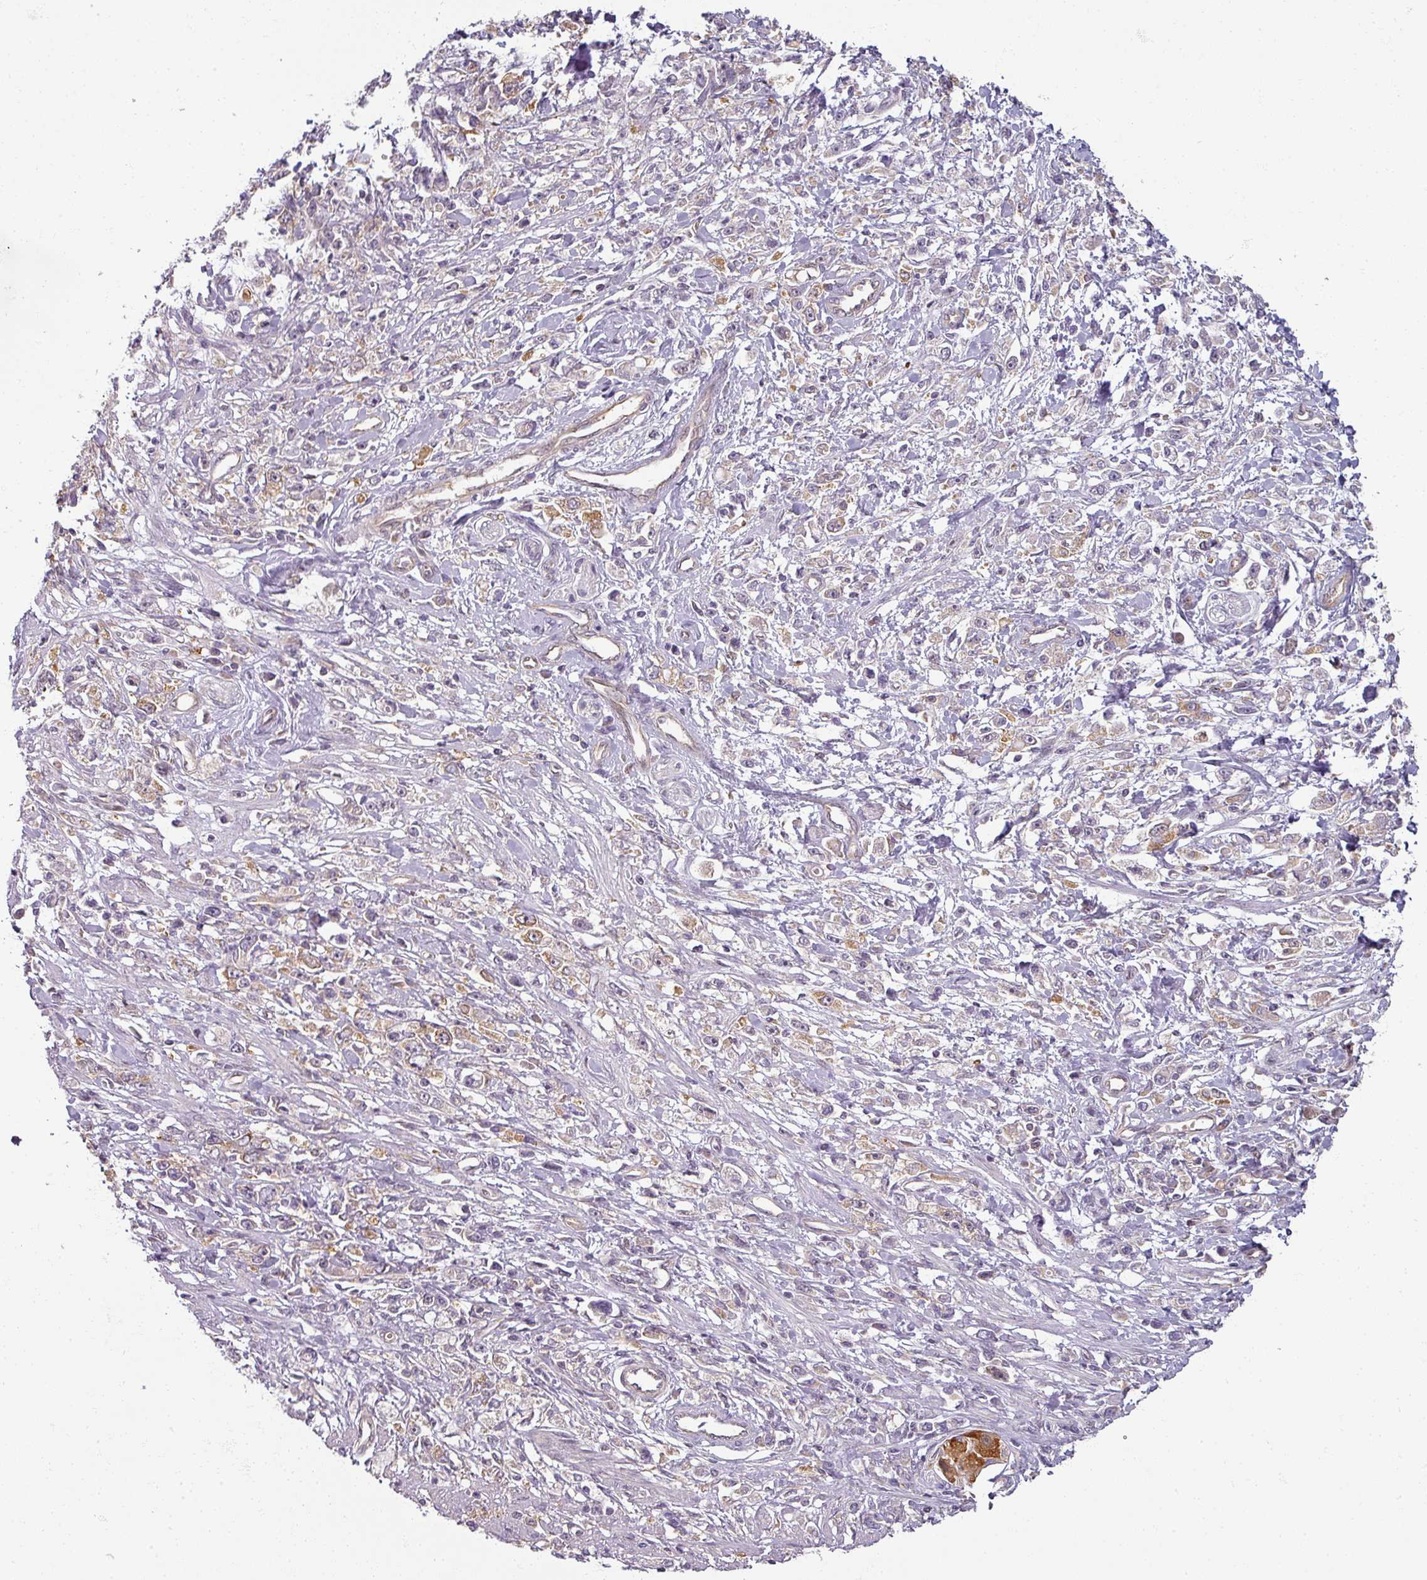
{"staining": {"intensity": "moderate", "quantity": "<25%", "location": "cytoplasmic/membranous"}, "tissue": "stomach cancer", "cell_type": "Tumor cells", "image_type": "cancer", "snomed": [{"axis": "morphology", "description": "Adenocarcinoma, NOS"}, {"axis": "topography", "description": "Stomach"}], "caption": "Stomach cancer (adenocarcinoma) stained for a protein shows moderate cytoplasmic/membranous positivity in tumor cells.", "gene": "AGPAT4", "patient": {"sex": "female", "age": 59}}